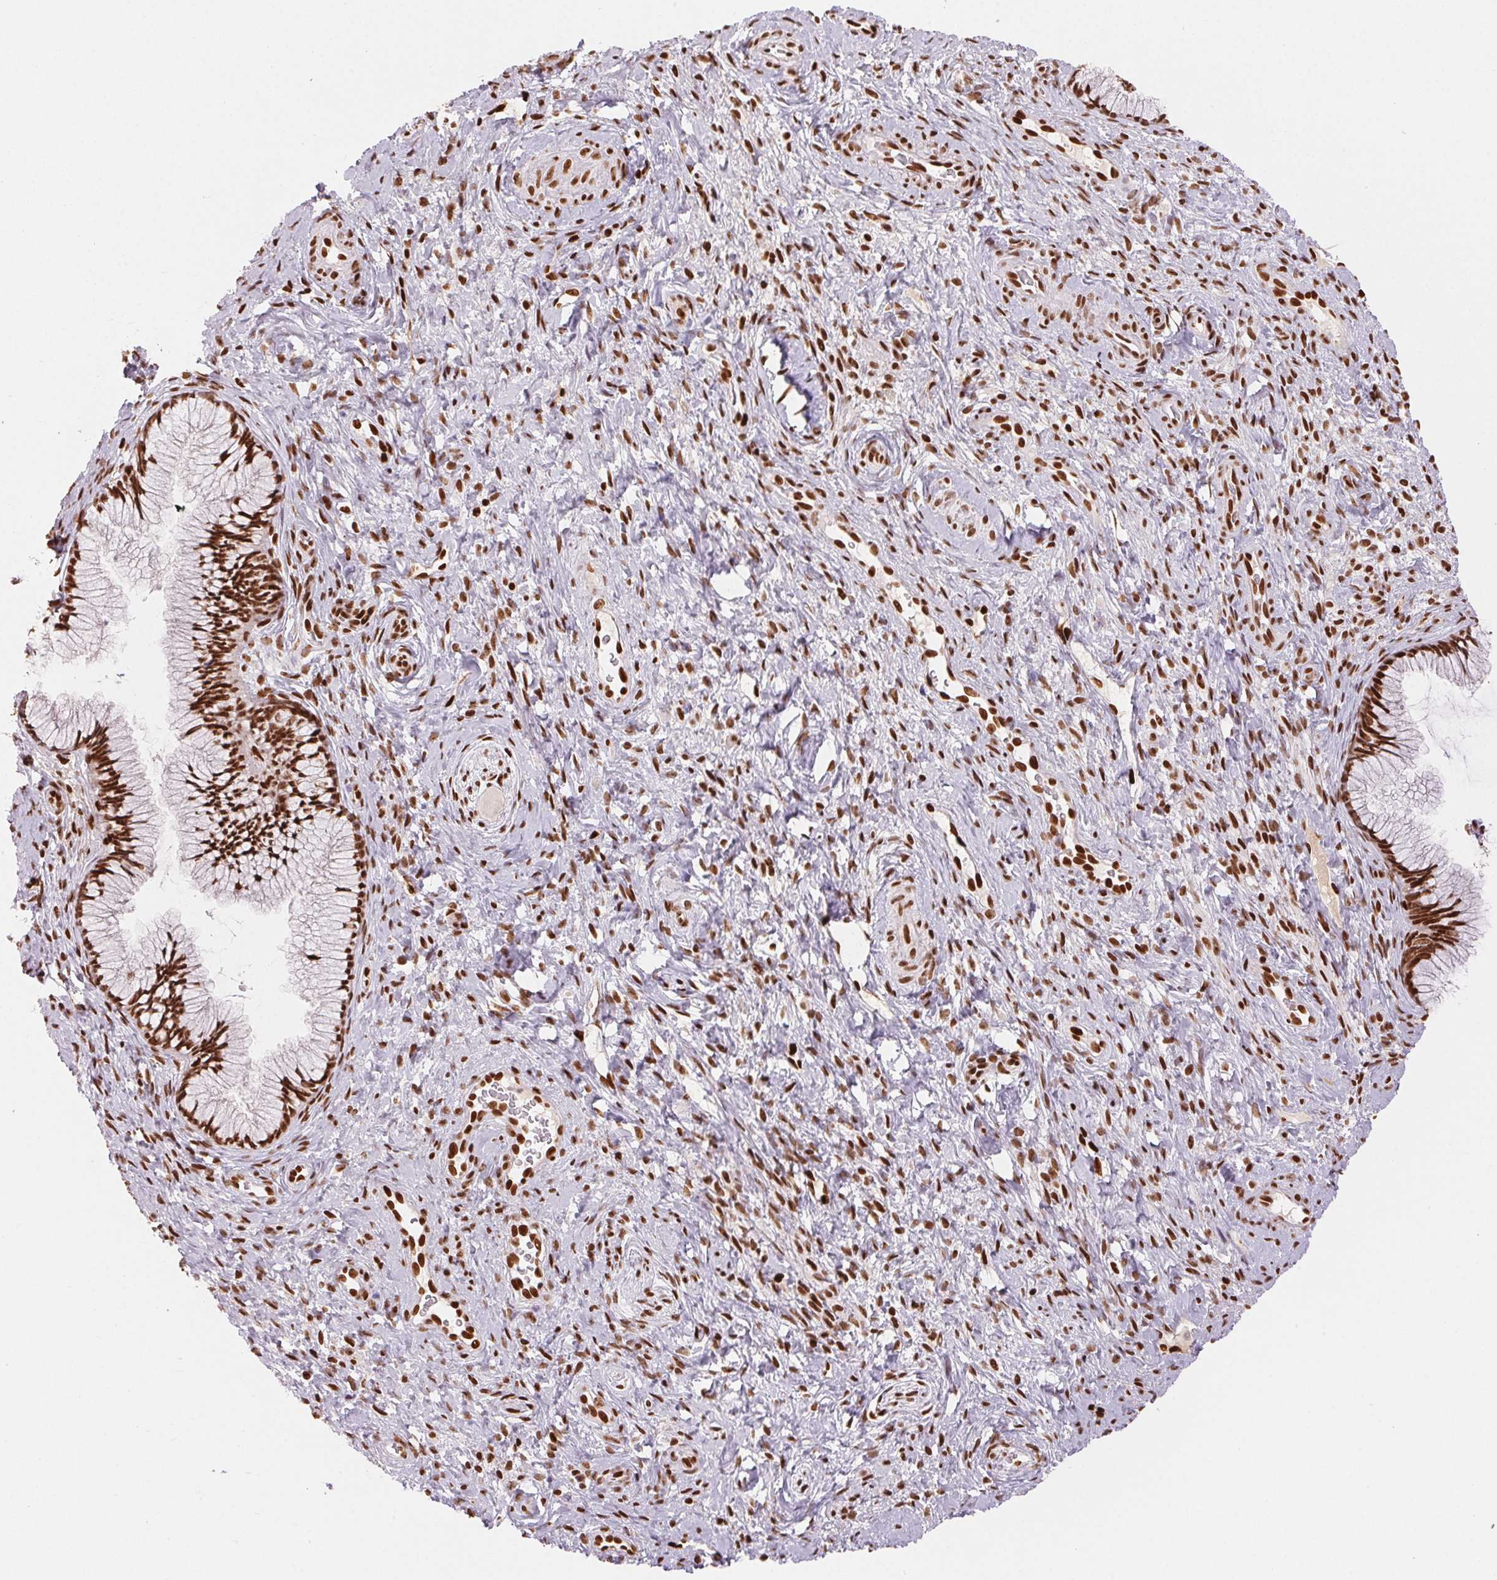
{"staining": {"intensity": "strong", "quantity": ">75%", "location": "nuclear"}, "tissue": "cervix", "cell_type": "Glandular cells", "image_type": "normal", "snomed": [{"axis": "morphology", "description": "Normal tissue, NOS"}, {"axis": "topography", "description": "Cervix"}], "caption": "Benign cervix exhibits strong nuclear staining in about >75% of glandular cells.", "gene": "ZNF80", "patient": {"sex": "female", "age": 34}}